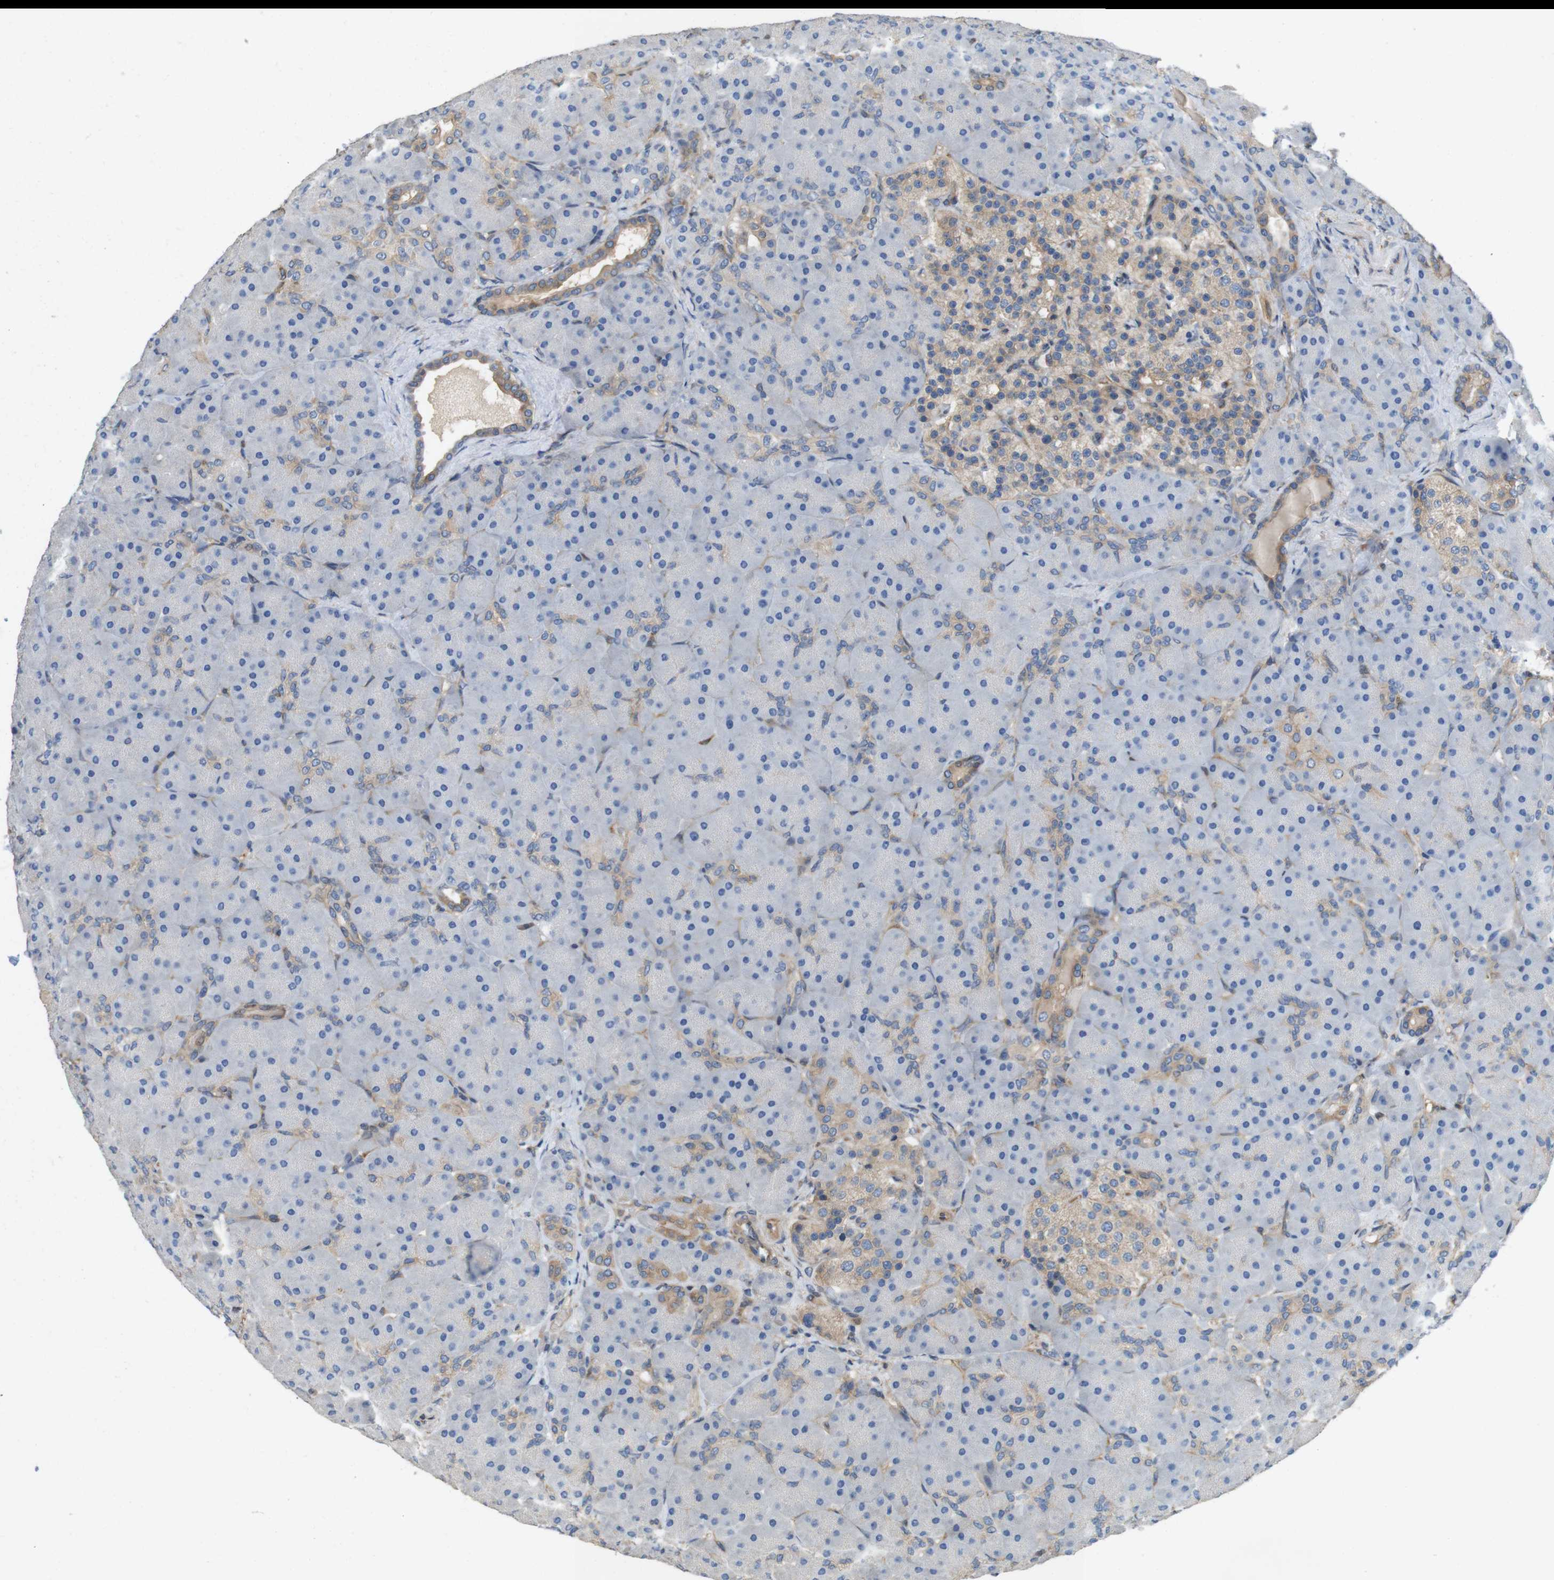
{"staining": {"intensity": "weak", "quantity": "<25%", "location": "cytoplasmic/membranous"}, "tissue": "pancreas", "cell_type": "Exocrine glandular cells", "image_type": "normal", "snomed": [{"axis": "morphology", "description": "Normal tissue, NOS"}, {"axis": "topography", "description": "Pancreas"}], "caption": "This is an IHC micrograph of benign human pancreas. There is no staining in exocrine glandular cells.", "gene": "PCDH10", "patient": {"sex": "male", "age": 66}}